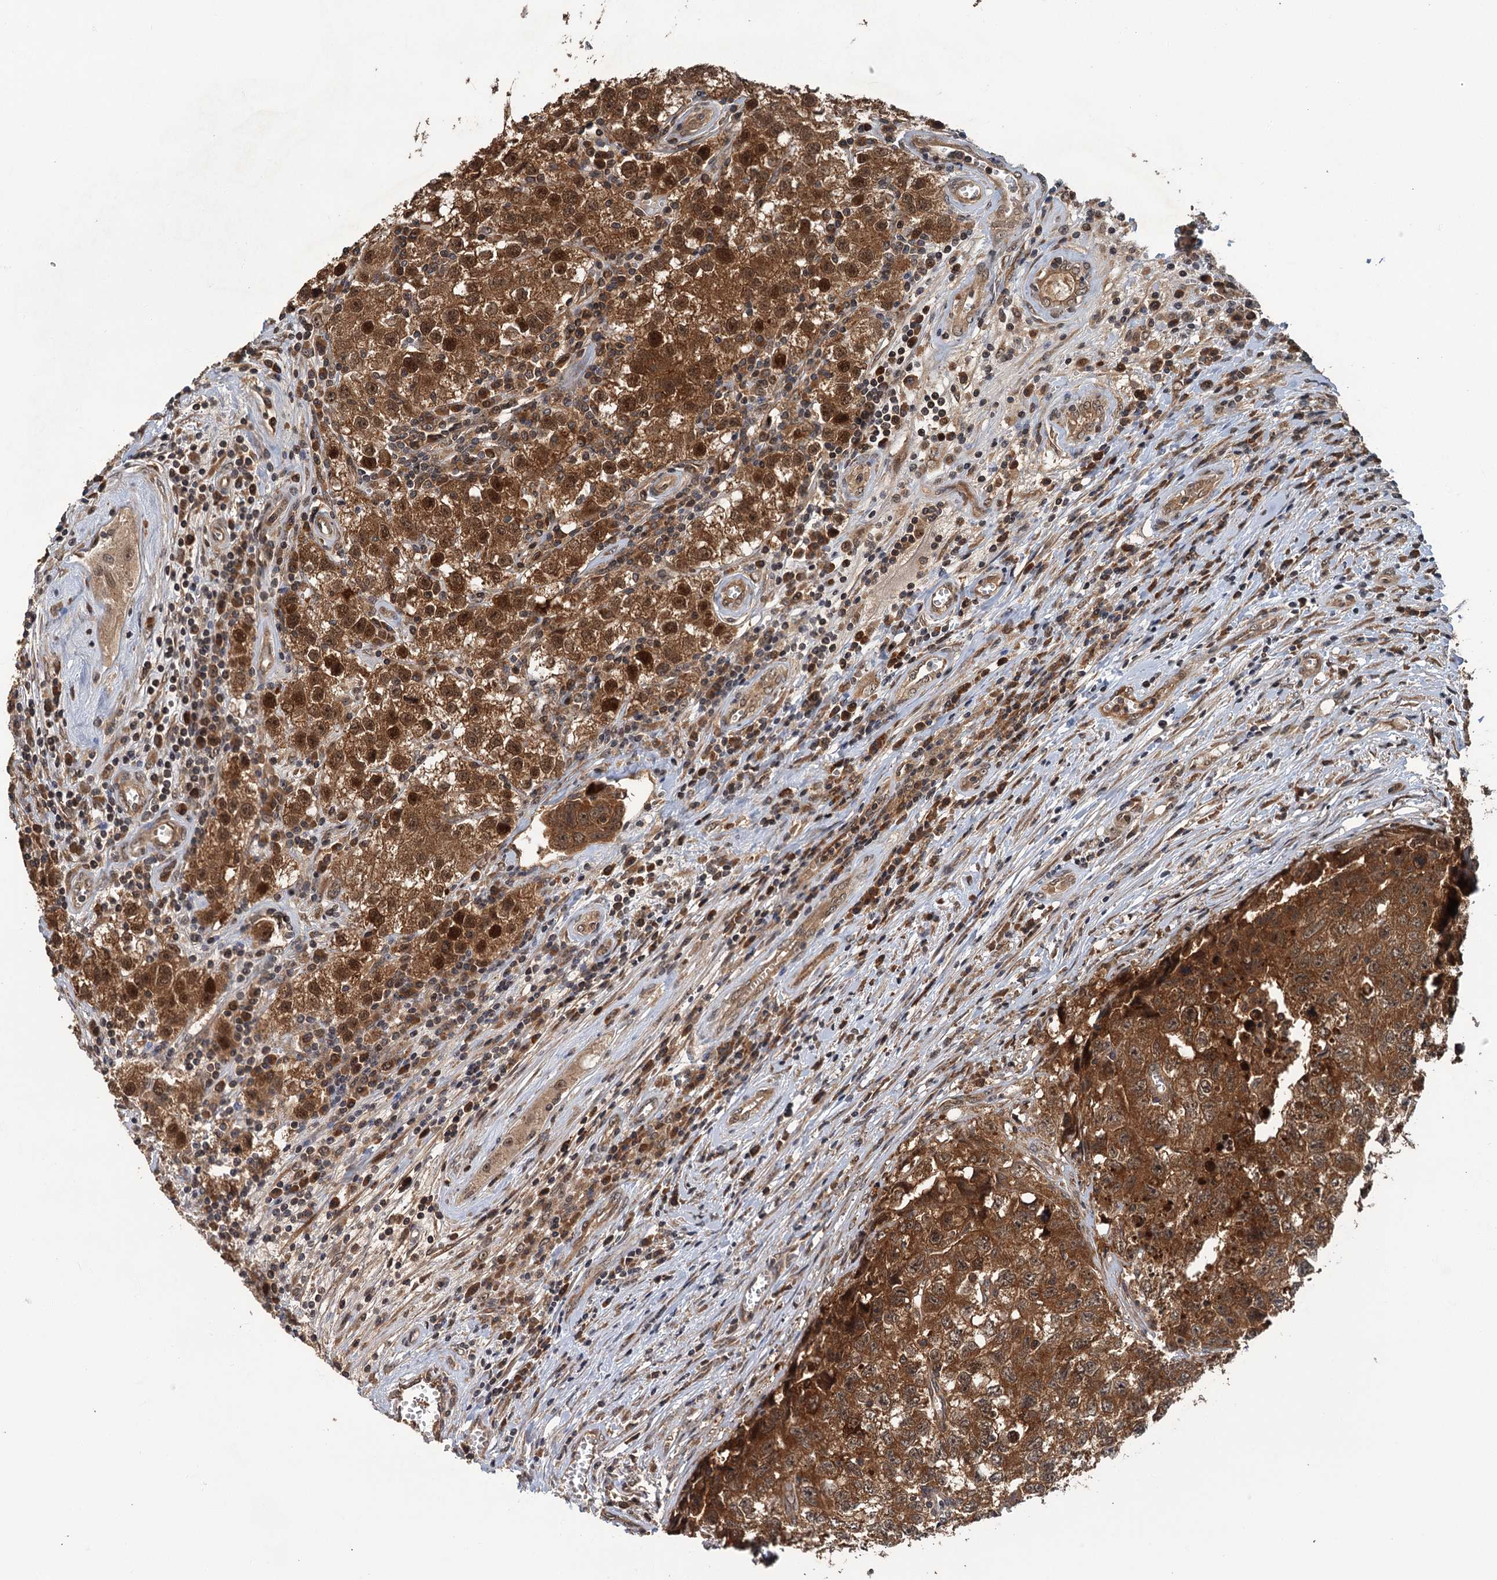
{"staining": {"intensity": "strong", "quantity": ">75%", "location": "cytoplasmic/membranous,nuclear"}, "tissue": "testis cancer", "cell_type": "Tumor cells", "image_type": "cancer", "snomed": [{"axis": "morphology", "description": "Seminoma, NOS"}, {"axis": "morphology", "description": "Carcinoma, Embryonal, NOS"}, {"axis": "topography", "description": "Testis"}], "caption": "Immunohistochemistry (IHC) (DAB (3,3'-diaminobenzidine)) staining of testis cancer exhibits strong cytoplasmic/membranous and nuclear protein expression in about >75% of tumor cells.", "gene": "KANSL2", "patient": {"sex": "male", "age": 43}}